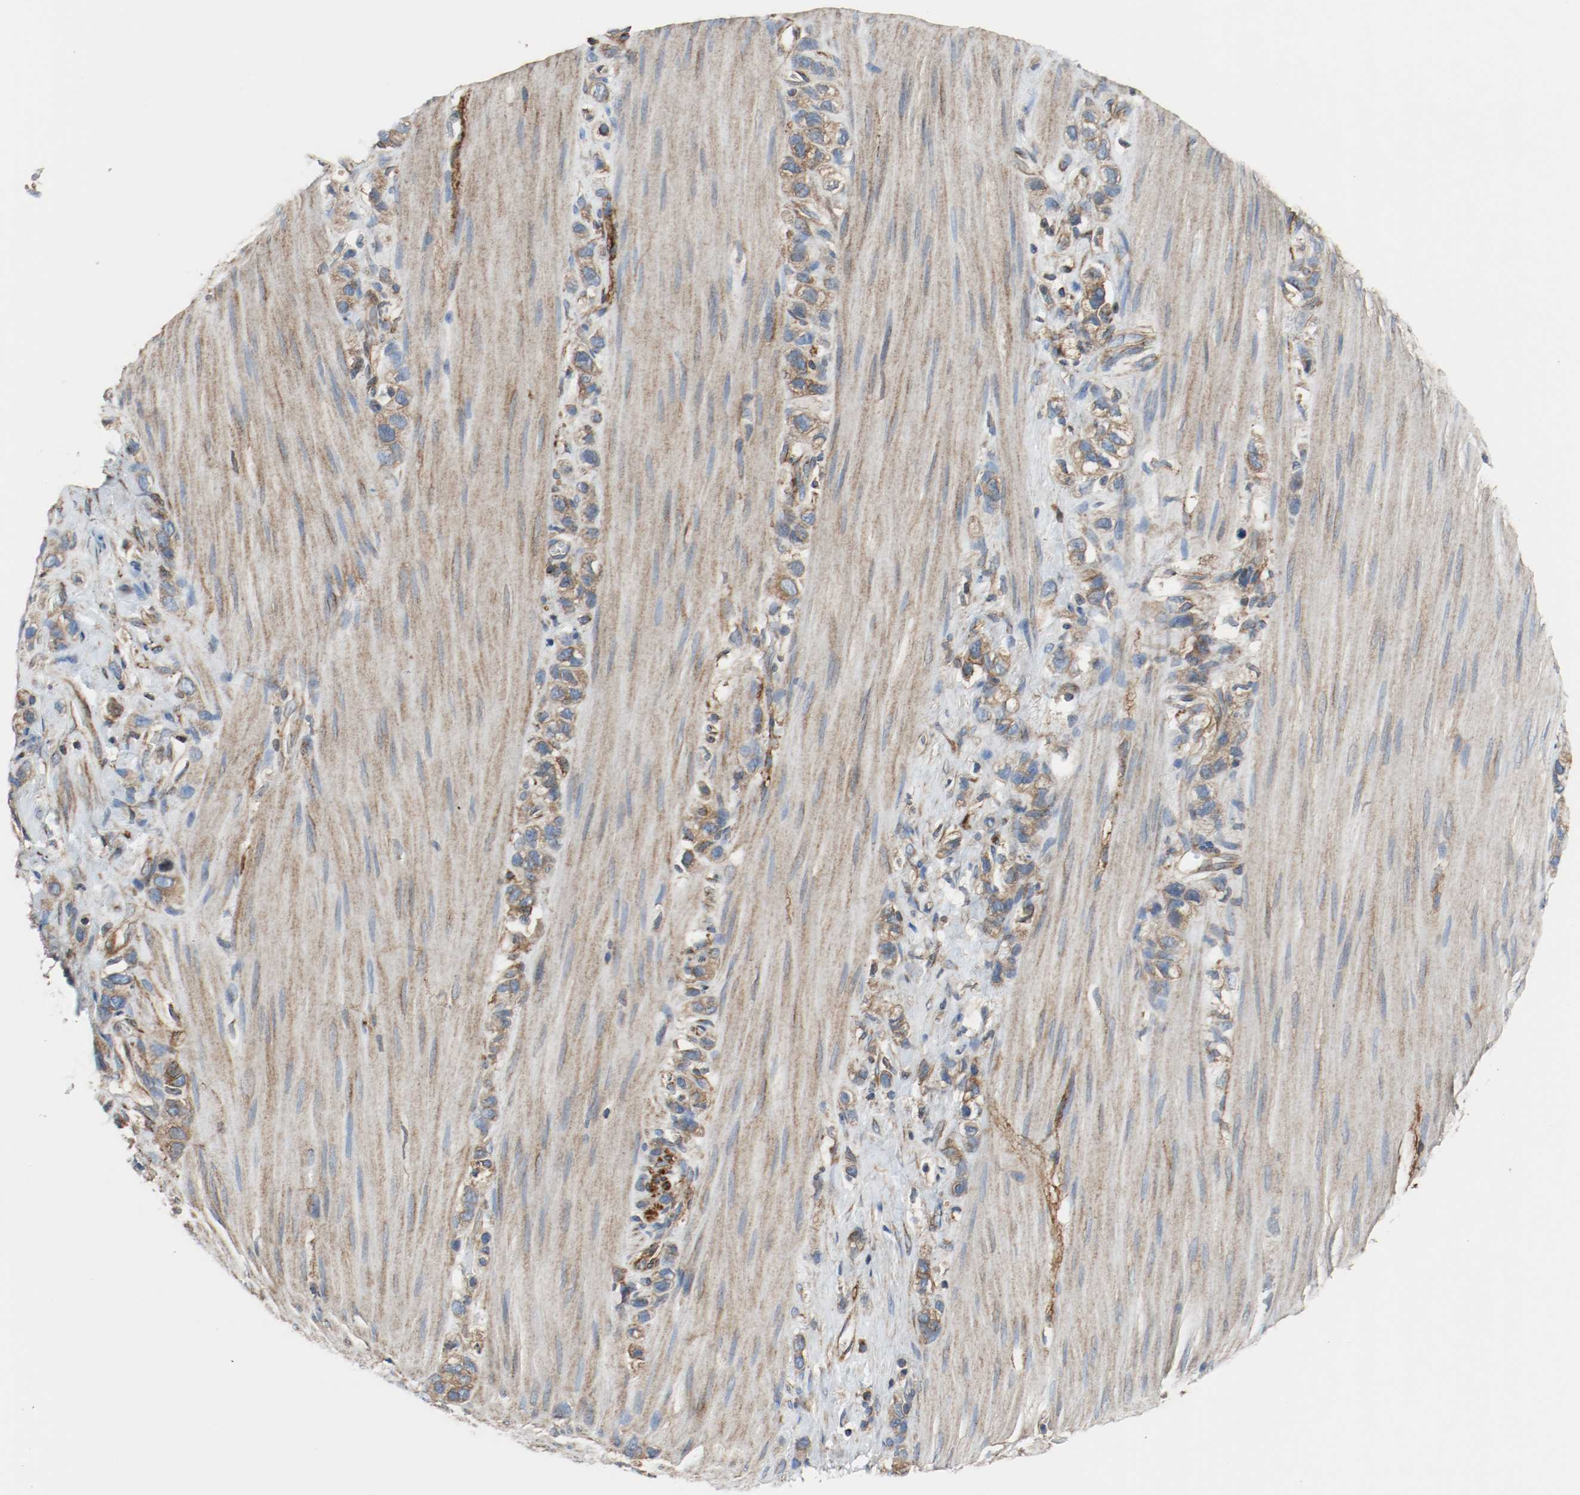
{"staining": {"intensity": "moderate", "quantity": ">75%", "location": "cytoplasmic/membranous"}, "tissue": "stomach cancer", "cell_type": "Tumor cells", "image_type": "cancer", "snomed": [{"axis": "morphology", "description": "Normal tissue, NOS"}, {"axis": "morphology", "description": "Adenocarcinoma, NOS"}, {"axis": "morphology", "description": "Adenocarcinoma, High grade"}, {"axis": "topography", "description": "Stomach, upper"}, {"axis": "topography", "description": "Stomach"}], "caption": "Stomach adenocarcinoma stained with a protein marker reveals moderate staining in tumor cells.", "gene": "TUBA3D", "patient": {"sex": "female", "age": 65}}